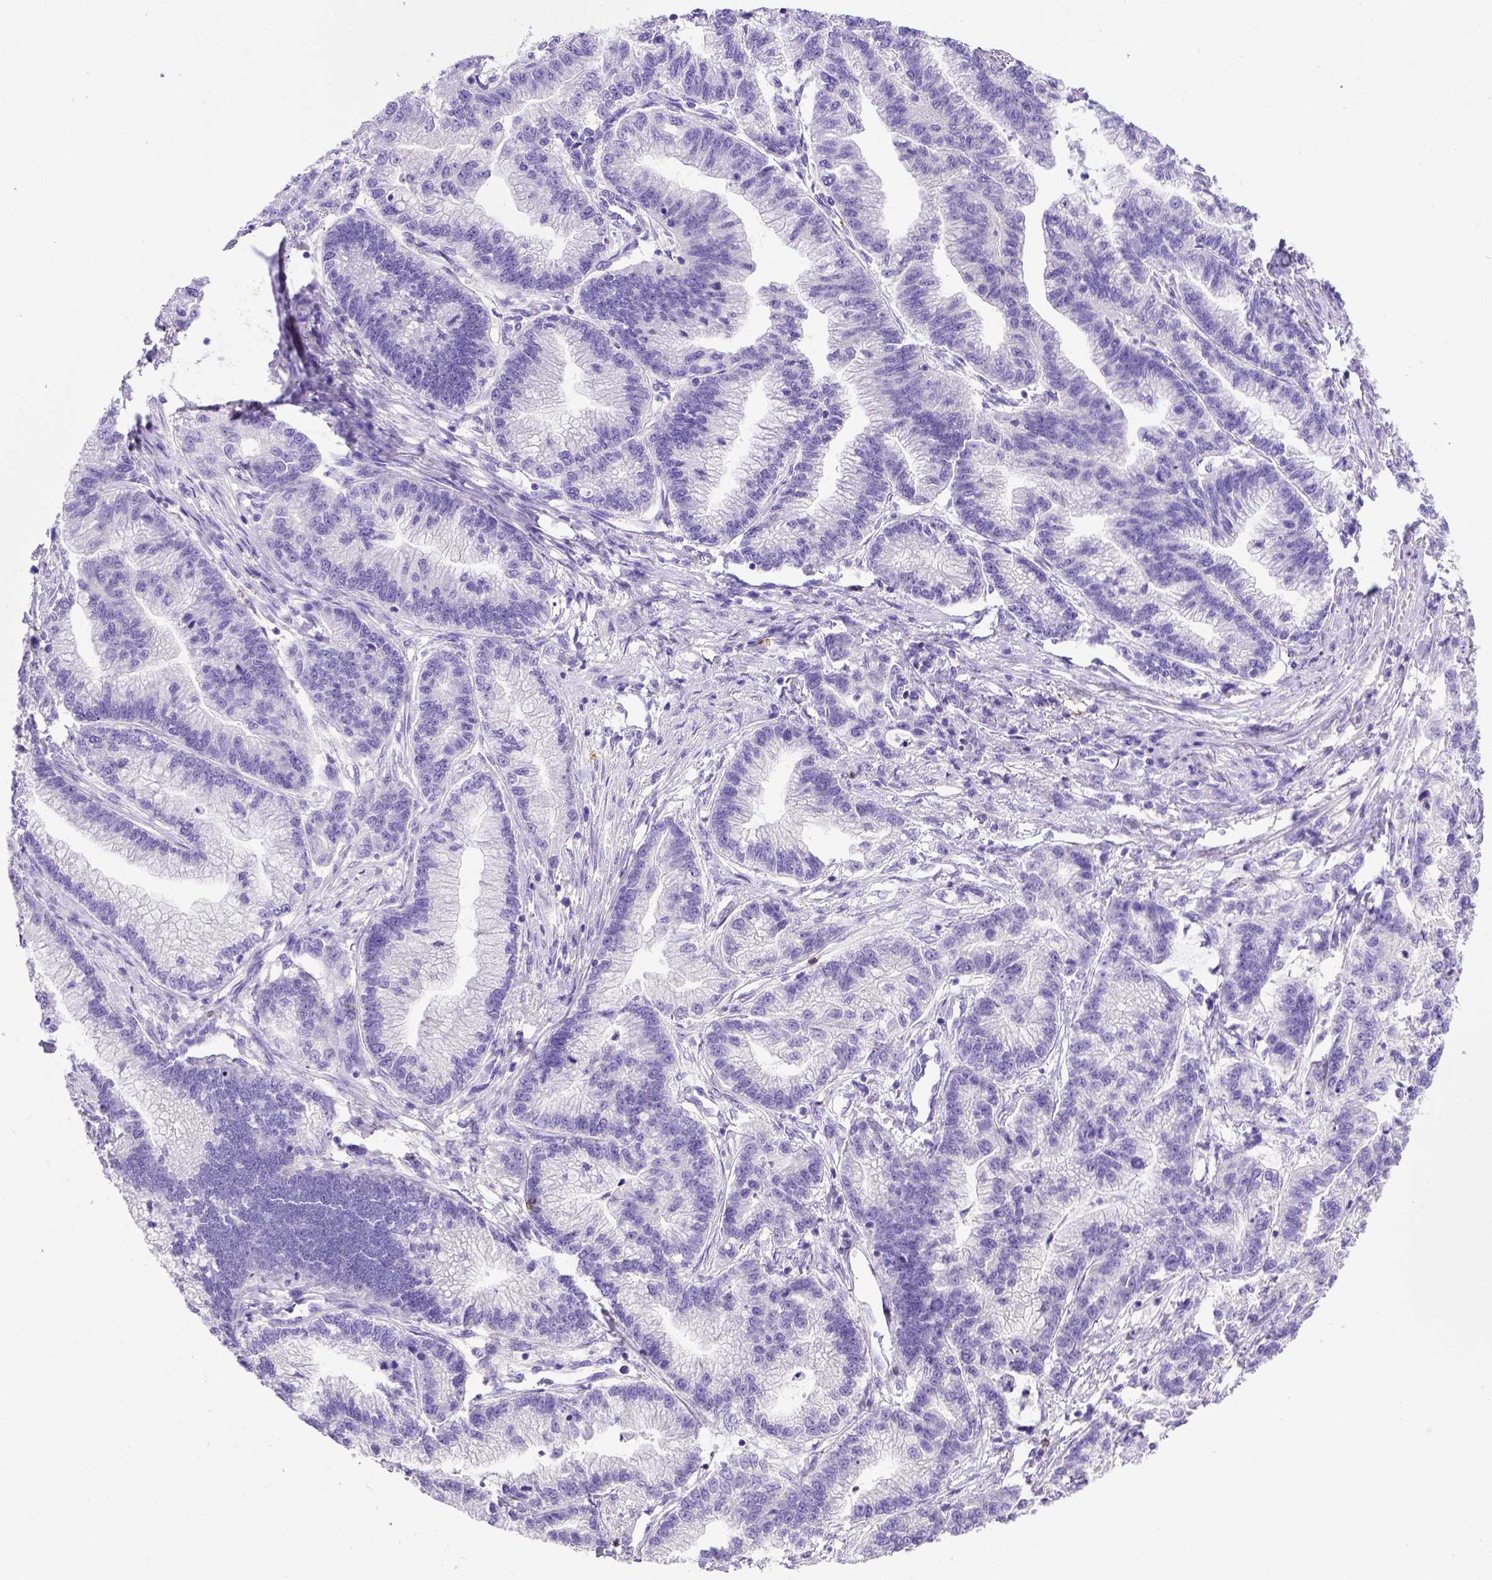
{"staining": {"intensity": "negative", "quantity": "none", "location": "none"}, "tissue": "stomach cancer", "cell_type": "Tumor cells", "image_type": "cancer", "snomed": [{"axis": "morphology", "description": "Adenocarcinoma, NOS"}, {"axis": "topography", "description": "Stomach"}], "caption": "Tumor cells are negative for brown protein staining in adenocarcinoma (stomach). (Immunohistochemistry, brightfield microscopy, high magnification).", "gene": "B3GAT1", "patient": {"sex": "male", "age": 83}}